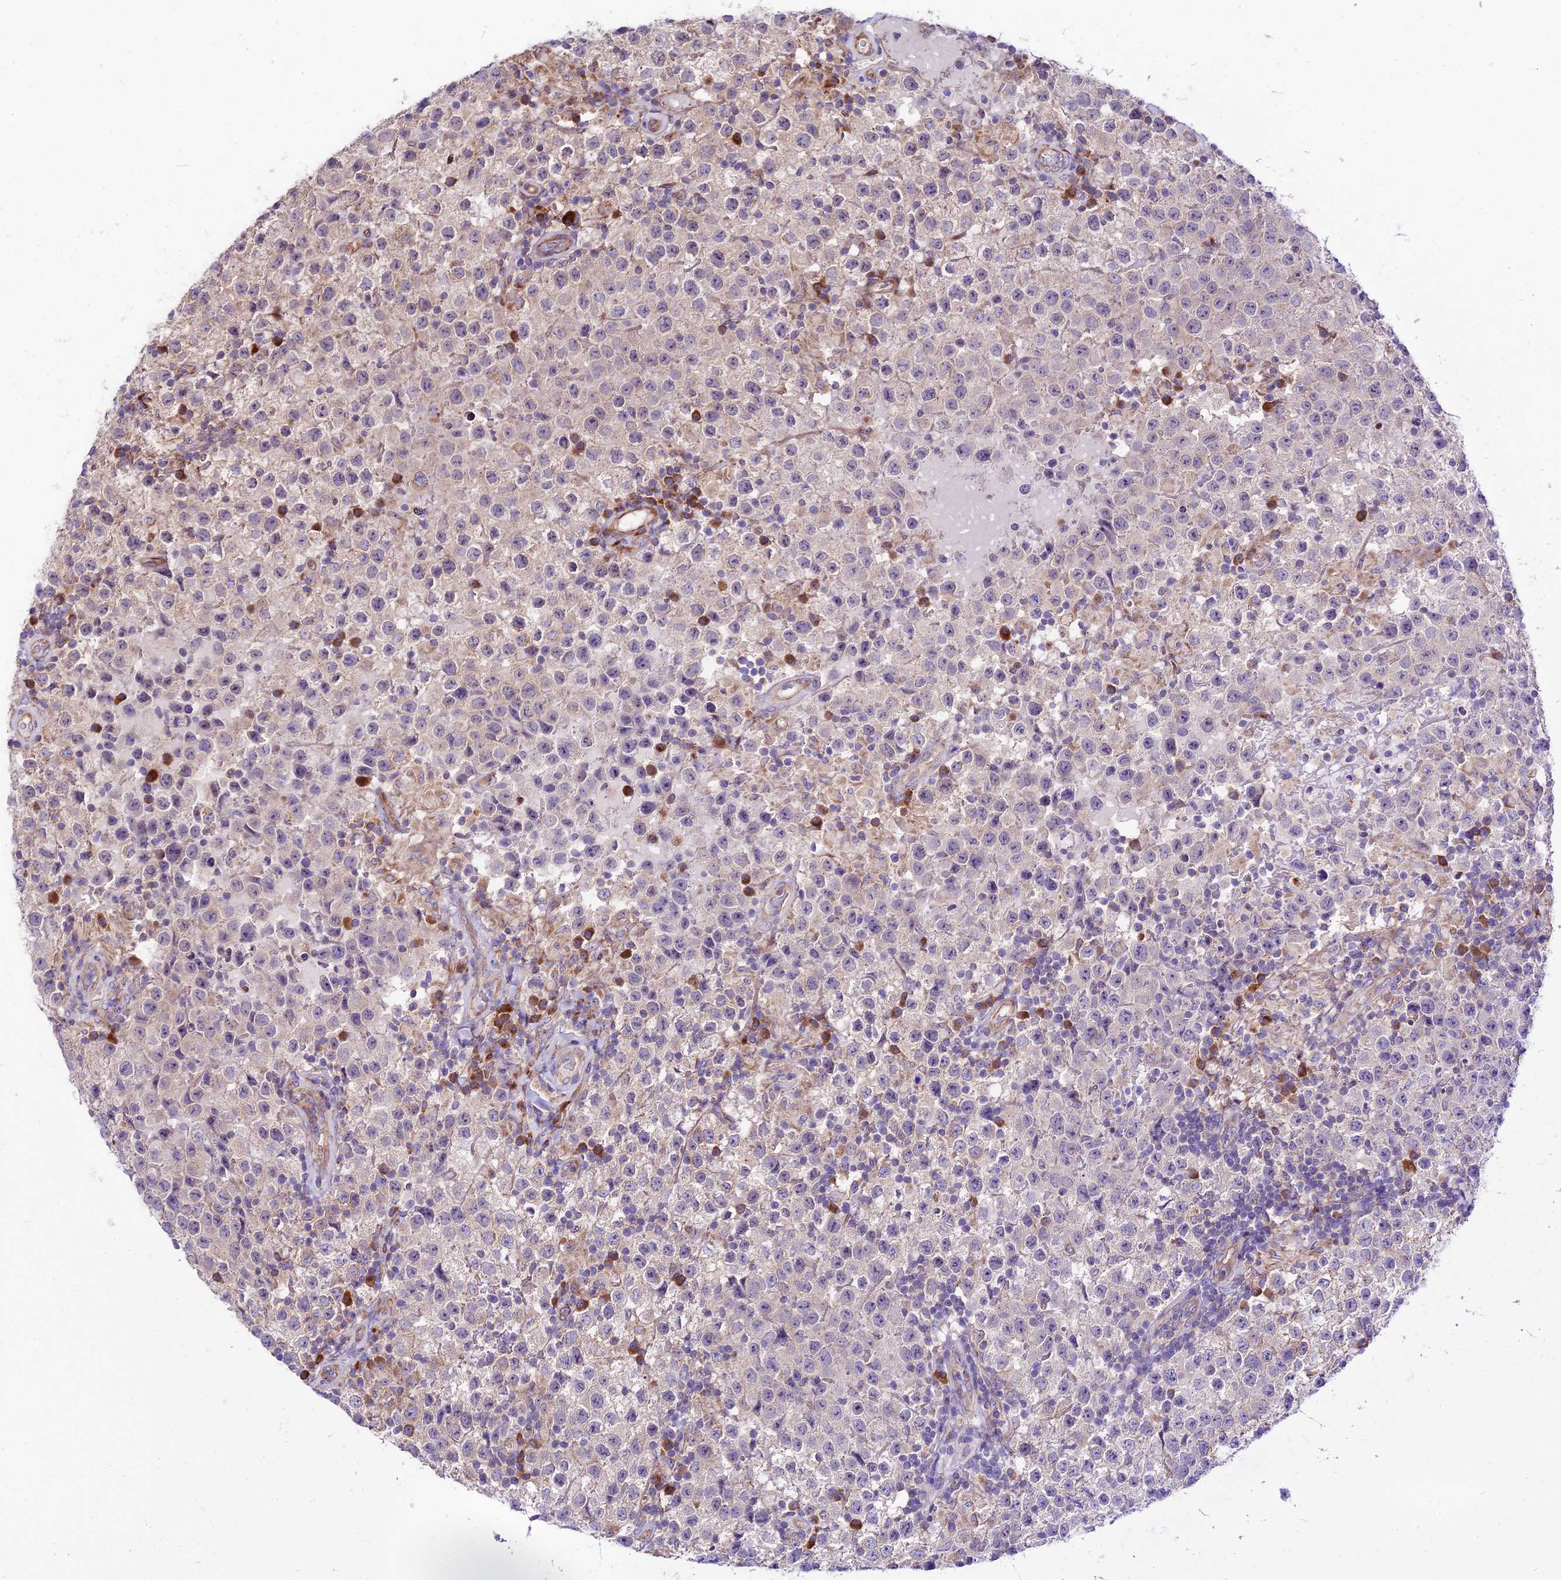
{"staining": {"intensity": "weak", "quantity": "<25%", "location": "cytoplasmic/membranous"}, "tissue": "testis cancer", "cell_type": "Tumor cells", "image_type": "cancer", "snomed": [{"axis": "morphology", "description": "Seminoma, NOS"}, {"axis": "morphology", "description": "Carcinoma, Embryonal, NOS"}, {"axis": "topography", "description": "Testis"}], "caption": "This is a micrograph of immunohistochemistry staining of testis embryonal carcinoma, which shows no expression in tumor cells.", "gene": "VPS13C", "patient": {"sex": "male", "age": 41}}